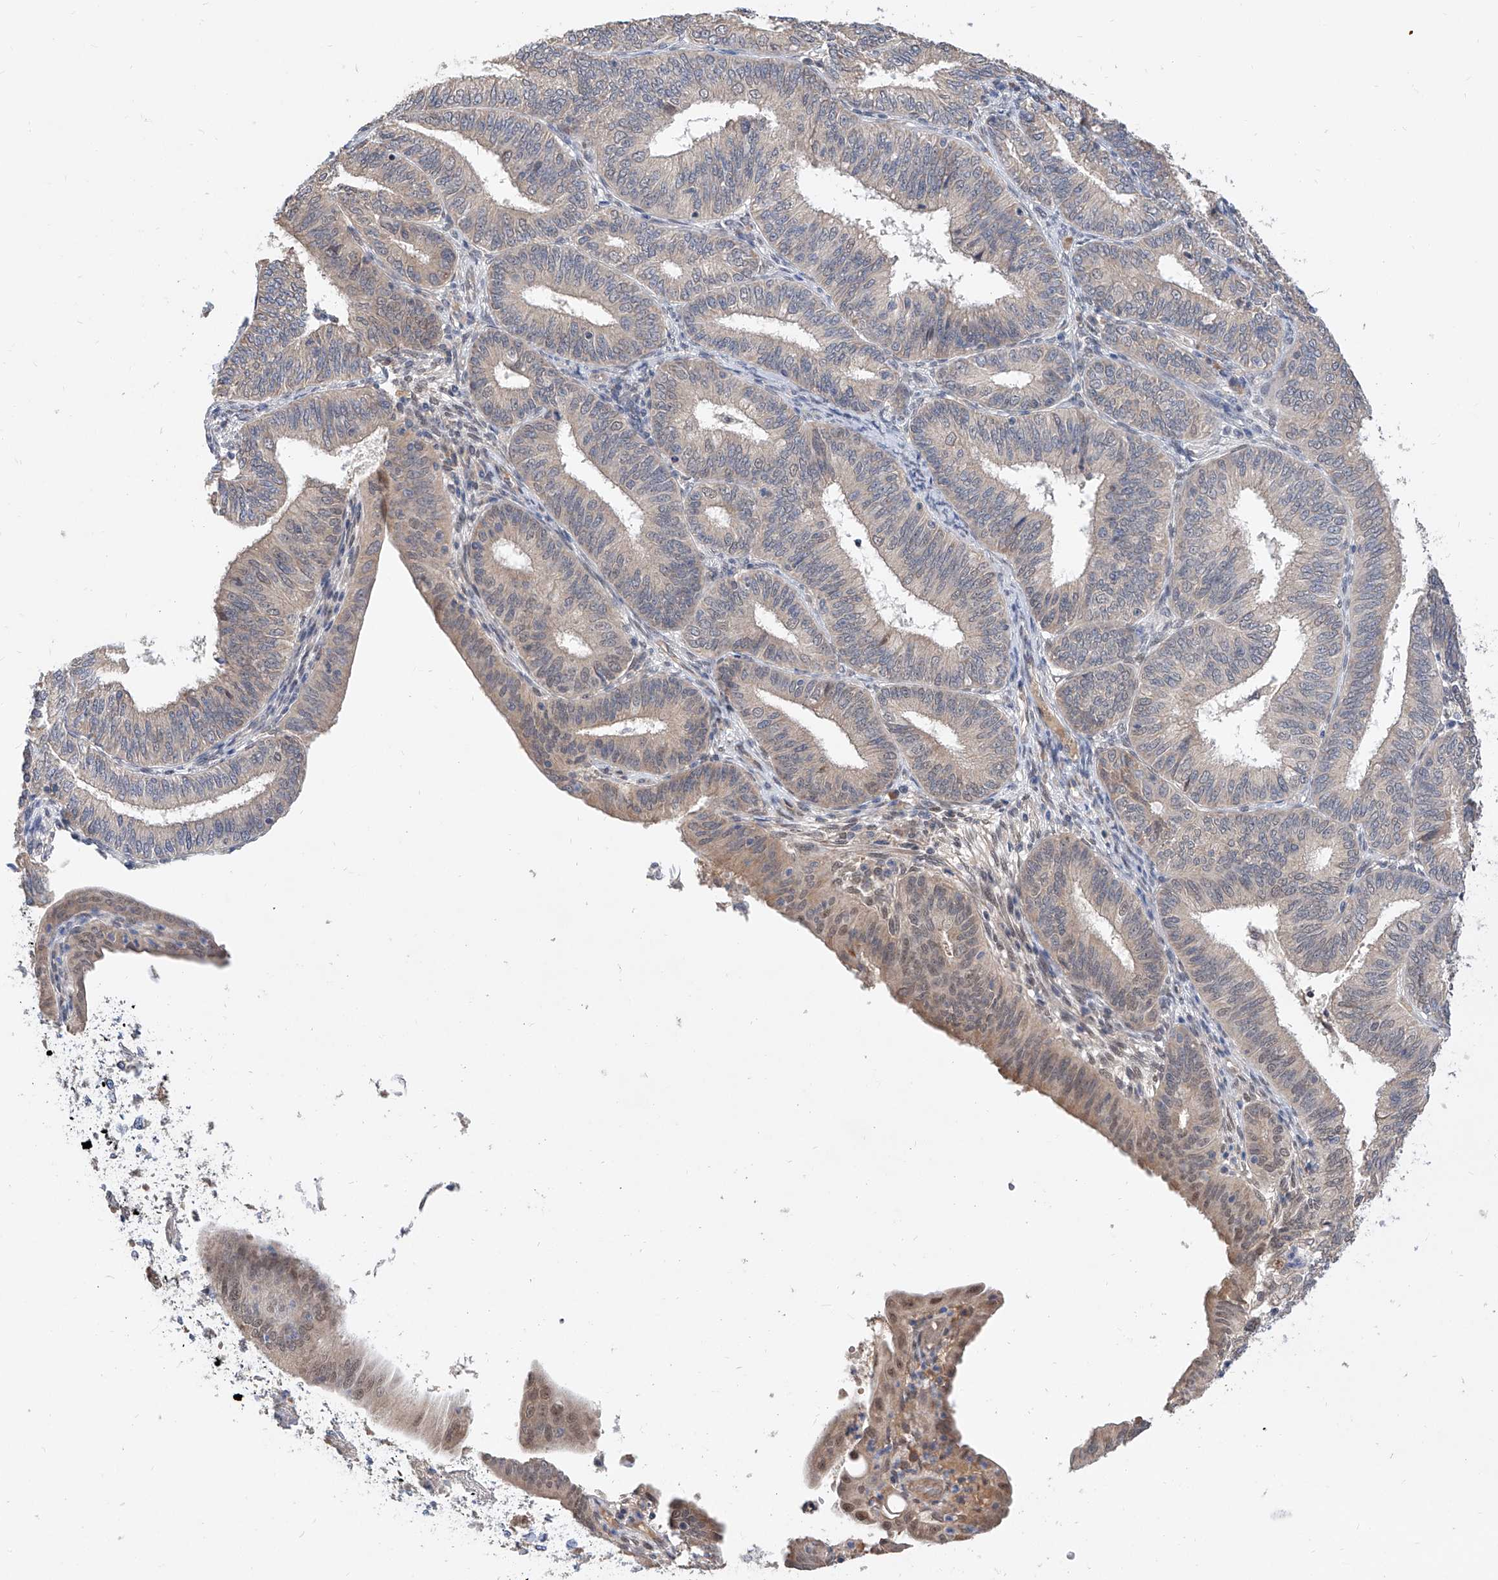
{"staining": {"intensity": "weak", "quantity": "<25%", "location": "cytoplasmic/membranous,nuclear"}, "tissue": "endometrial cancer", "cell_type": "Tumor cells", "image_type": "cancer", "snomed": [{"axis": "morphology", "description": "Adenocarcinoma, NOS"}, {"axis": "topography", "description": "Endometrium"}], "caption": "An immunohistochemistry (IHC) image of adenocarcinoma (endometrial) is shown. There is no staining in tumor cells of adenocarcinoma (endometrial).", "gene": "CARMIL3", "patient": {"sex": "female", "age": 51}}